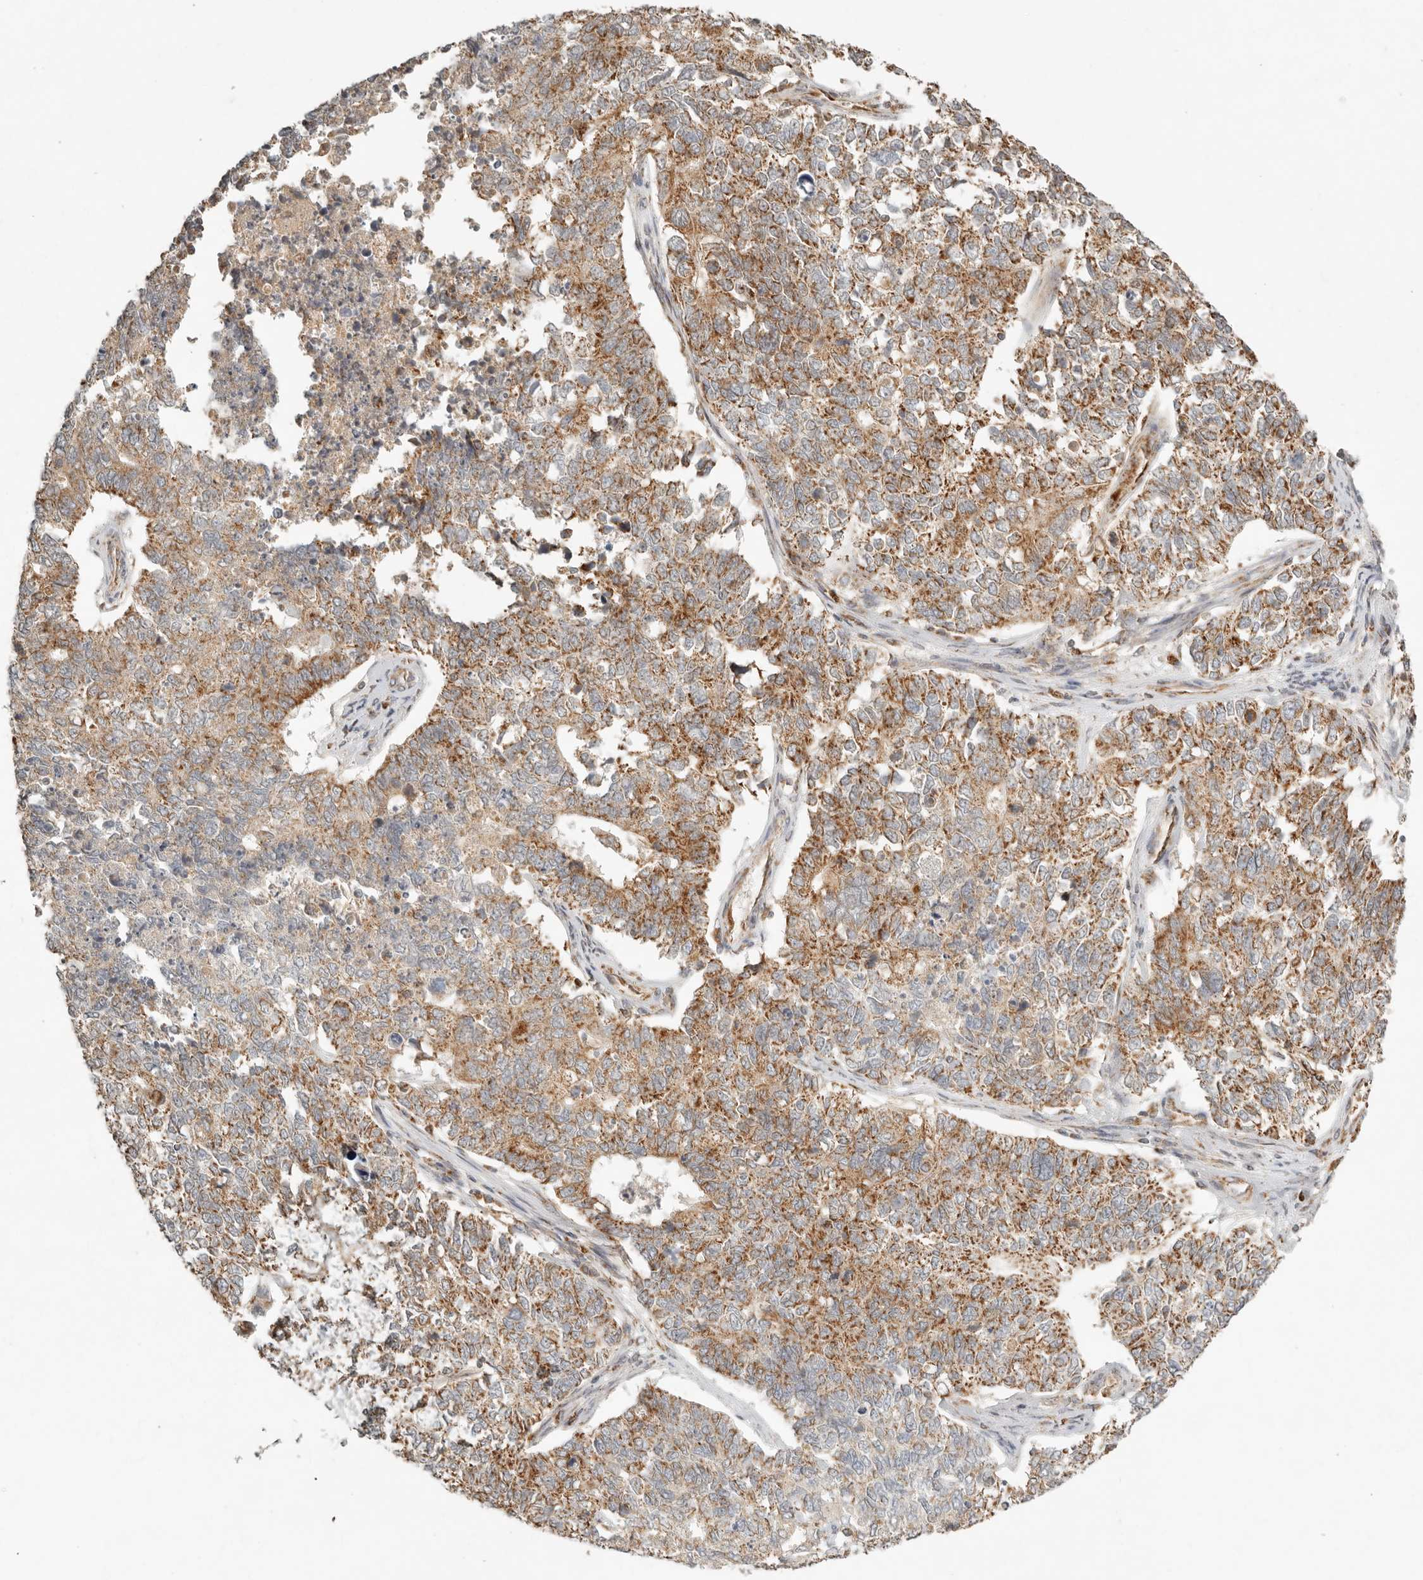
{"staining": {"intensity": "moderate", "quantity": ">75%", "location": "cytoplasmic/membranous"}, "tissue": "cervical cancer", "cell_type": "Tumor cells", "image_type": "cancer", "snomed": [{"axis": "morphology", "description": "Squamous cell carcinoma, NOS"}, {"axis": "topography", "description": "Cervix"}], "caption": "Moderate cytoplasmic/membranous expression for a protein is identified in about >75% of tumor cells of cervical cancer (squamous cell carcinoma) using IHC.", "gene": "MRPL55", "patient": {"sex": "female", "age": 63}}